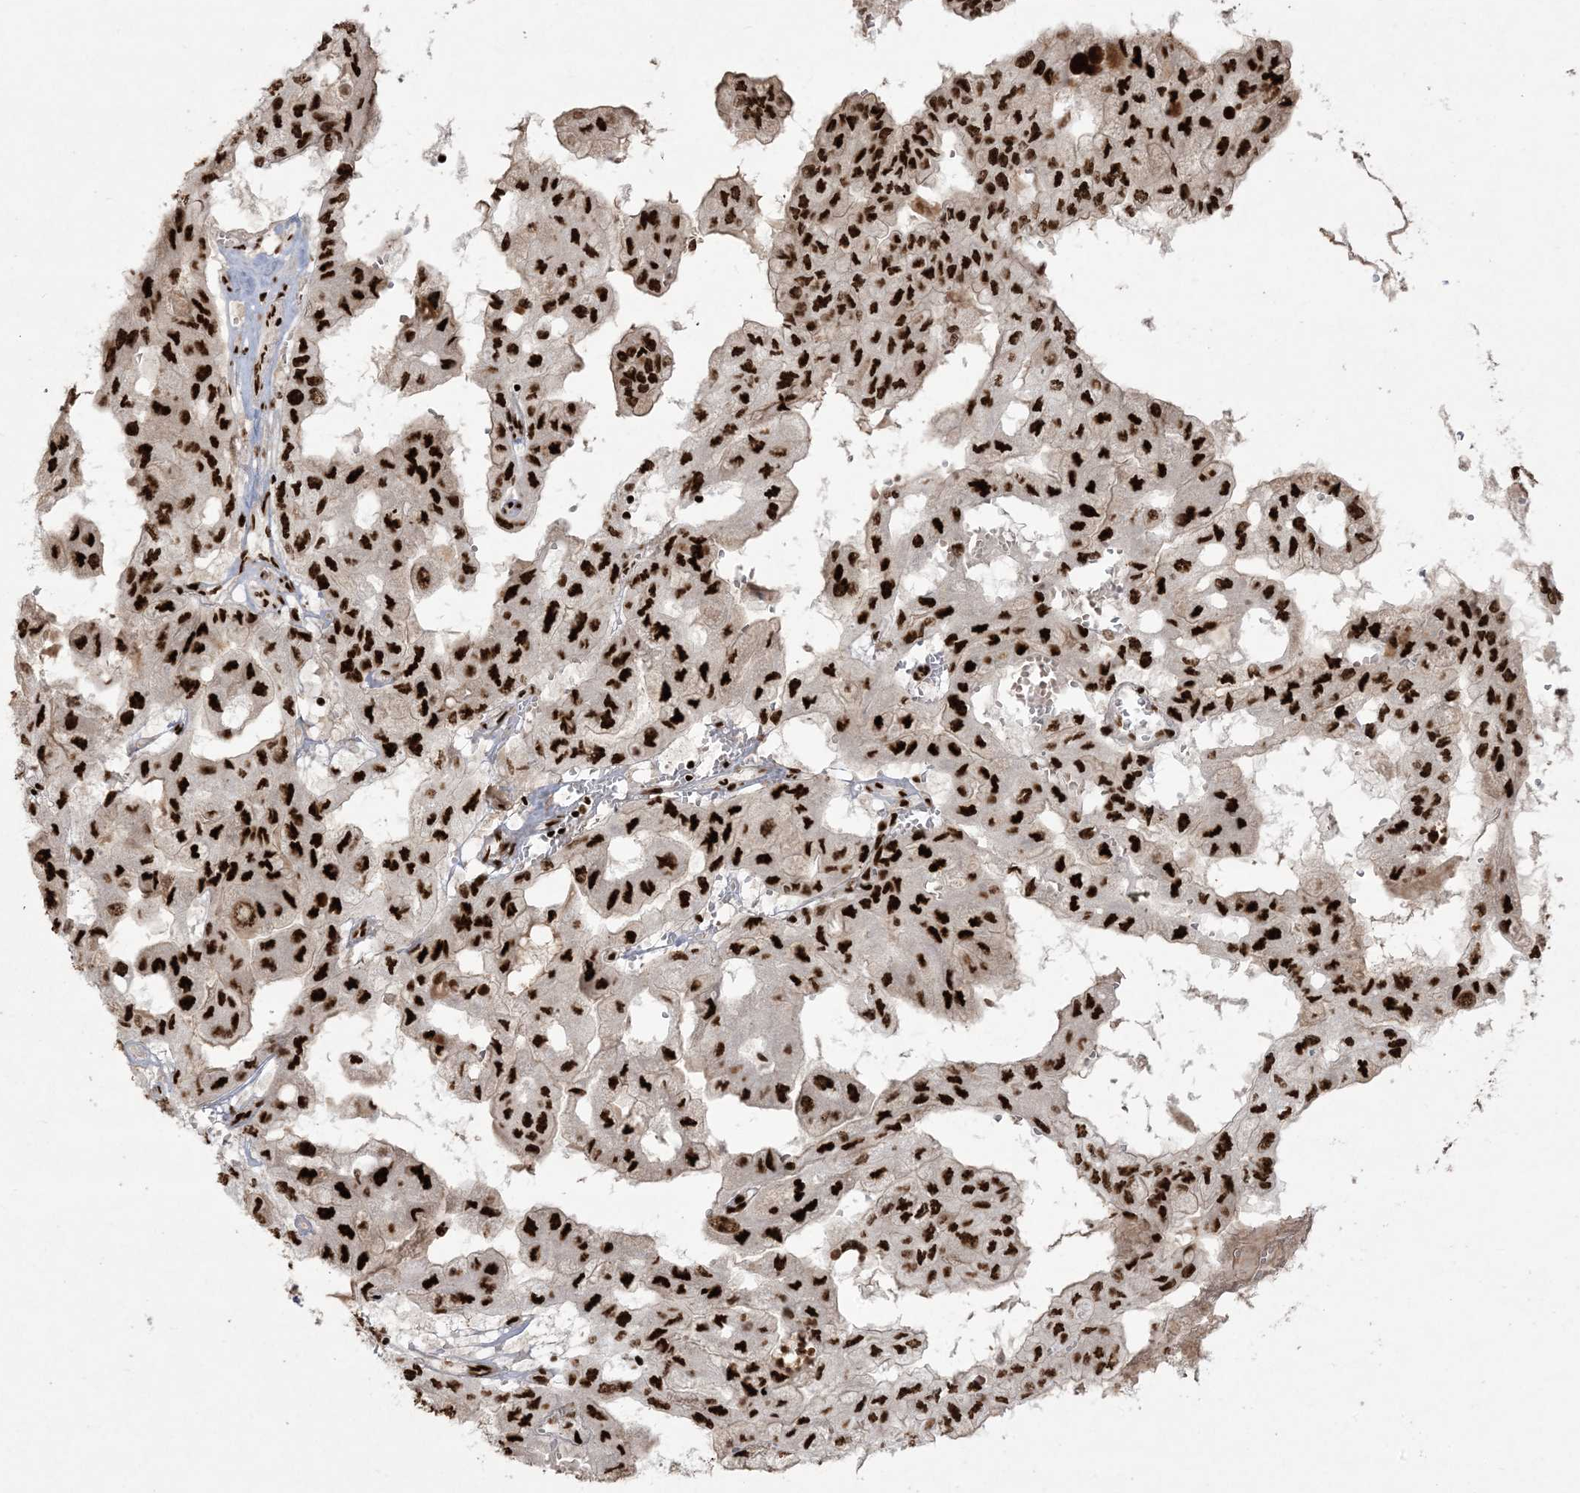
{"staining": {"intensity": "strong", "quantity": ">75%", "location": "nuclear"}, "tissue": "pancreatic cancer", "cell_type": "Tumor cells", "image_type": "cancer", "snomed": [{"axis": "morphology", "description": "Adenocarcinoma, NOS"}, {"axis": "topography", "description": "Pancreas"}], "caption": "Pancreatic adenocarcinoma was stained to show a protein in brown. There is high levels of strong nuclear expression in approximately >75% of tumor cells. (DAB IHC with brightfield microscopy, high magnification).", "gene": "RBM10", "patient": {"sex": "male", "age": 51}}